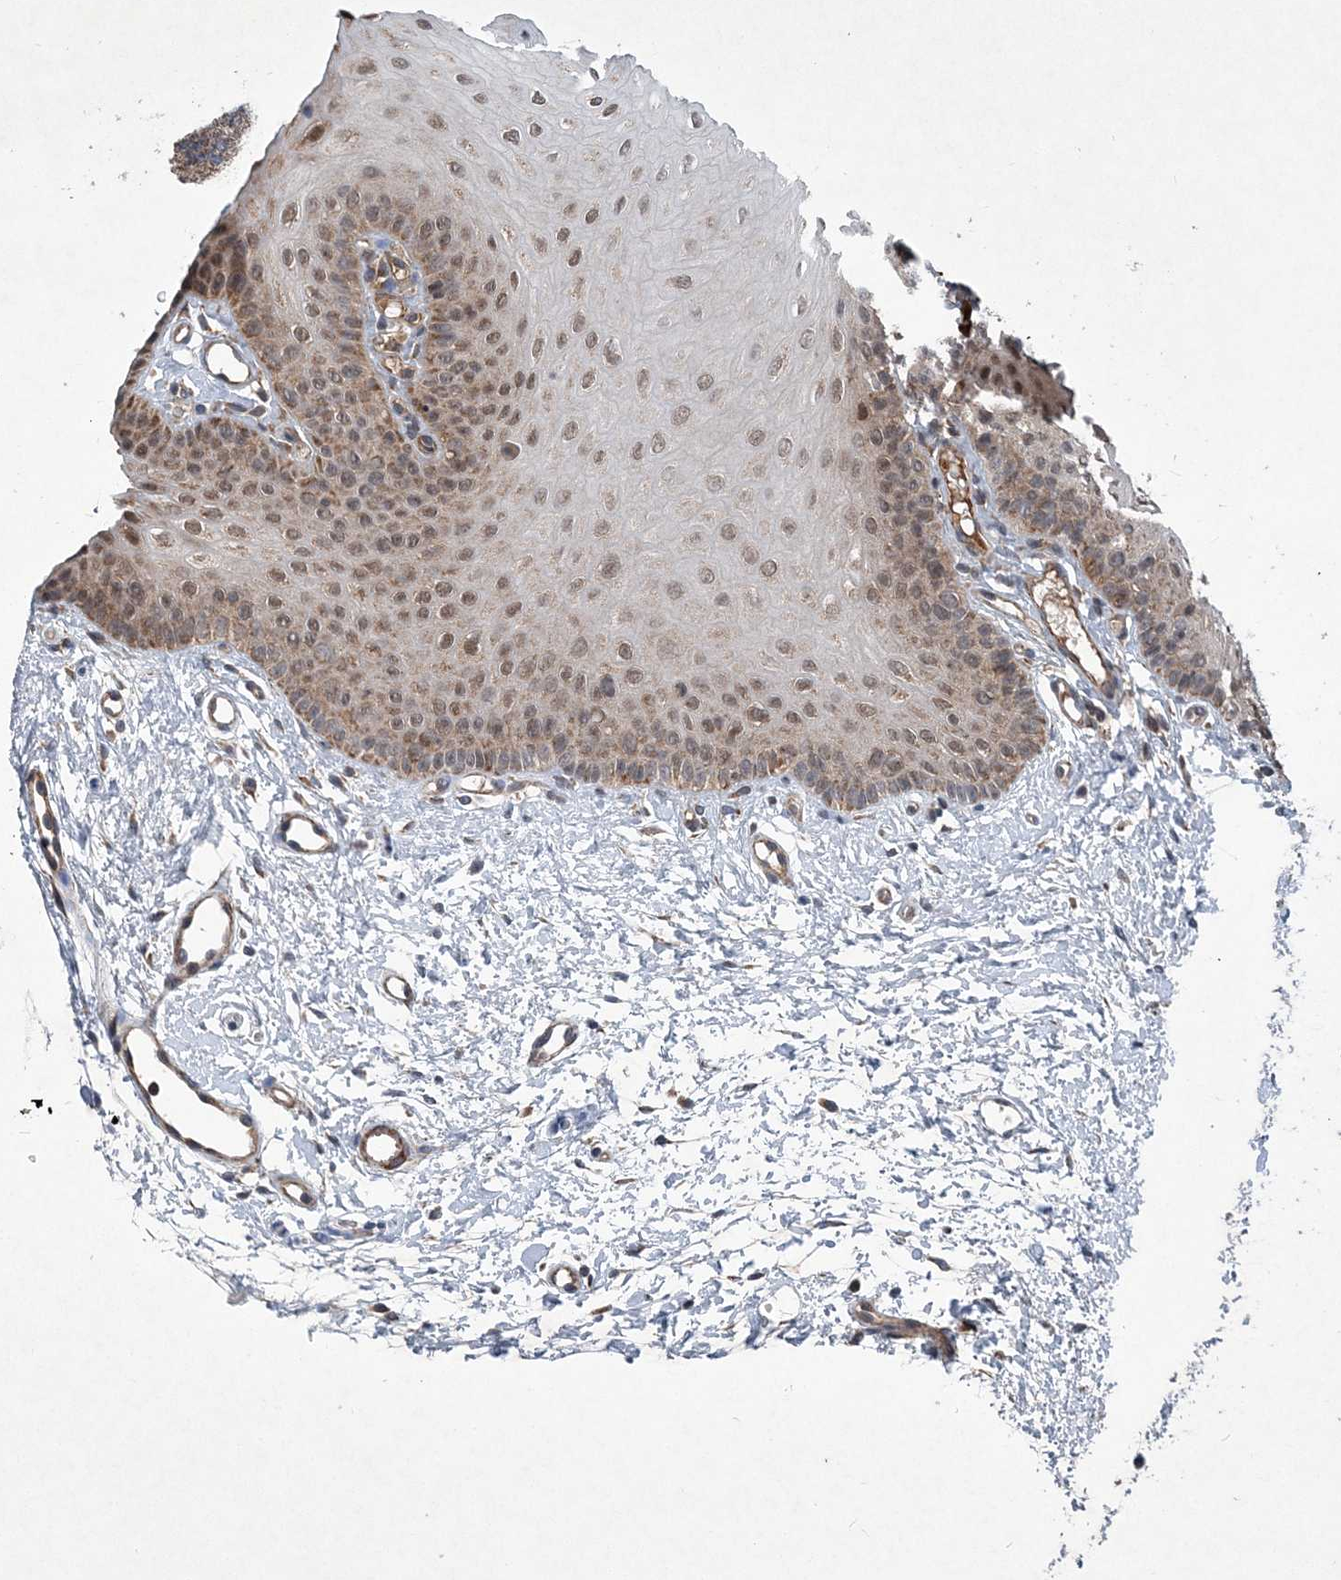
{"staining": {"intensity": "moderate", "quantity": ">75%", "location": "cytoplasmic/membranous,nuclear"}, "tissue": "oral mucosa", "cell_type": "Squamous epithelial cells", "image_type": "normal", "snomed": [{"axis": "morphology", "description": "Normal tissue, NOS"}, {"axis": "topography", "description": "Oral tissue"}], "caption": "Brown immunohistochemical staining in unremarkable human oral mucosa demonstrates moderate cytoplasmic/membranous,nuclear expression in about >75% of squamous epithelial cells.", "gene": "NDUFA2", "patient": {"sex": "female", "age": 68}}